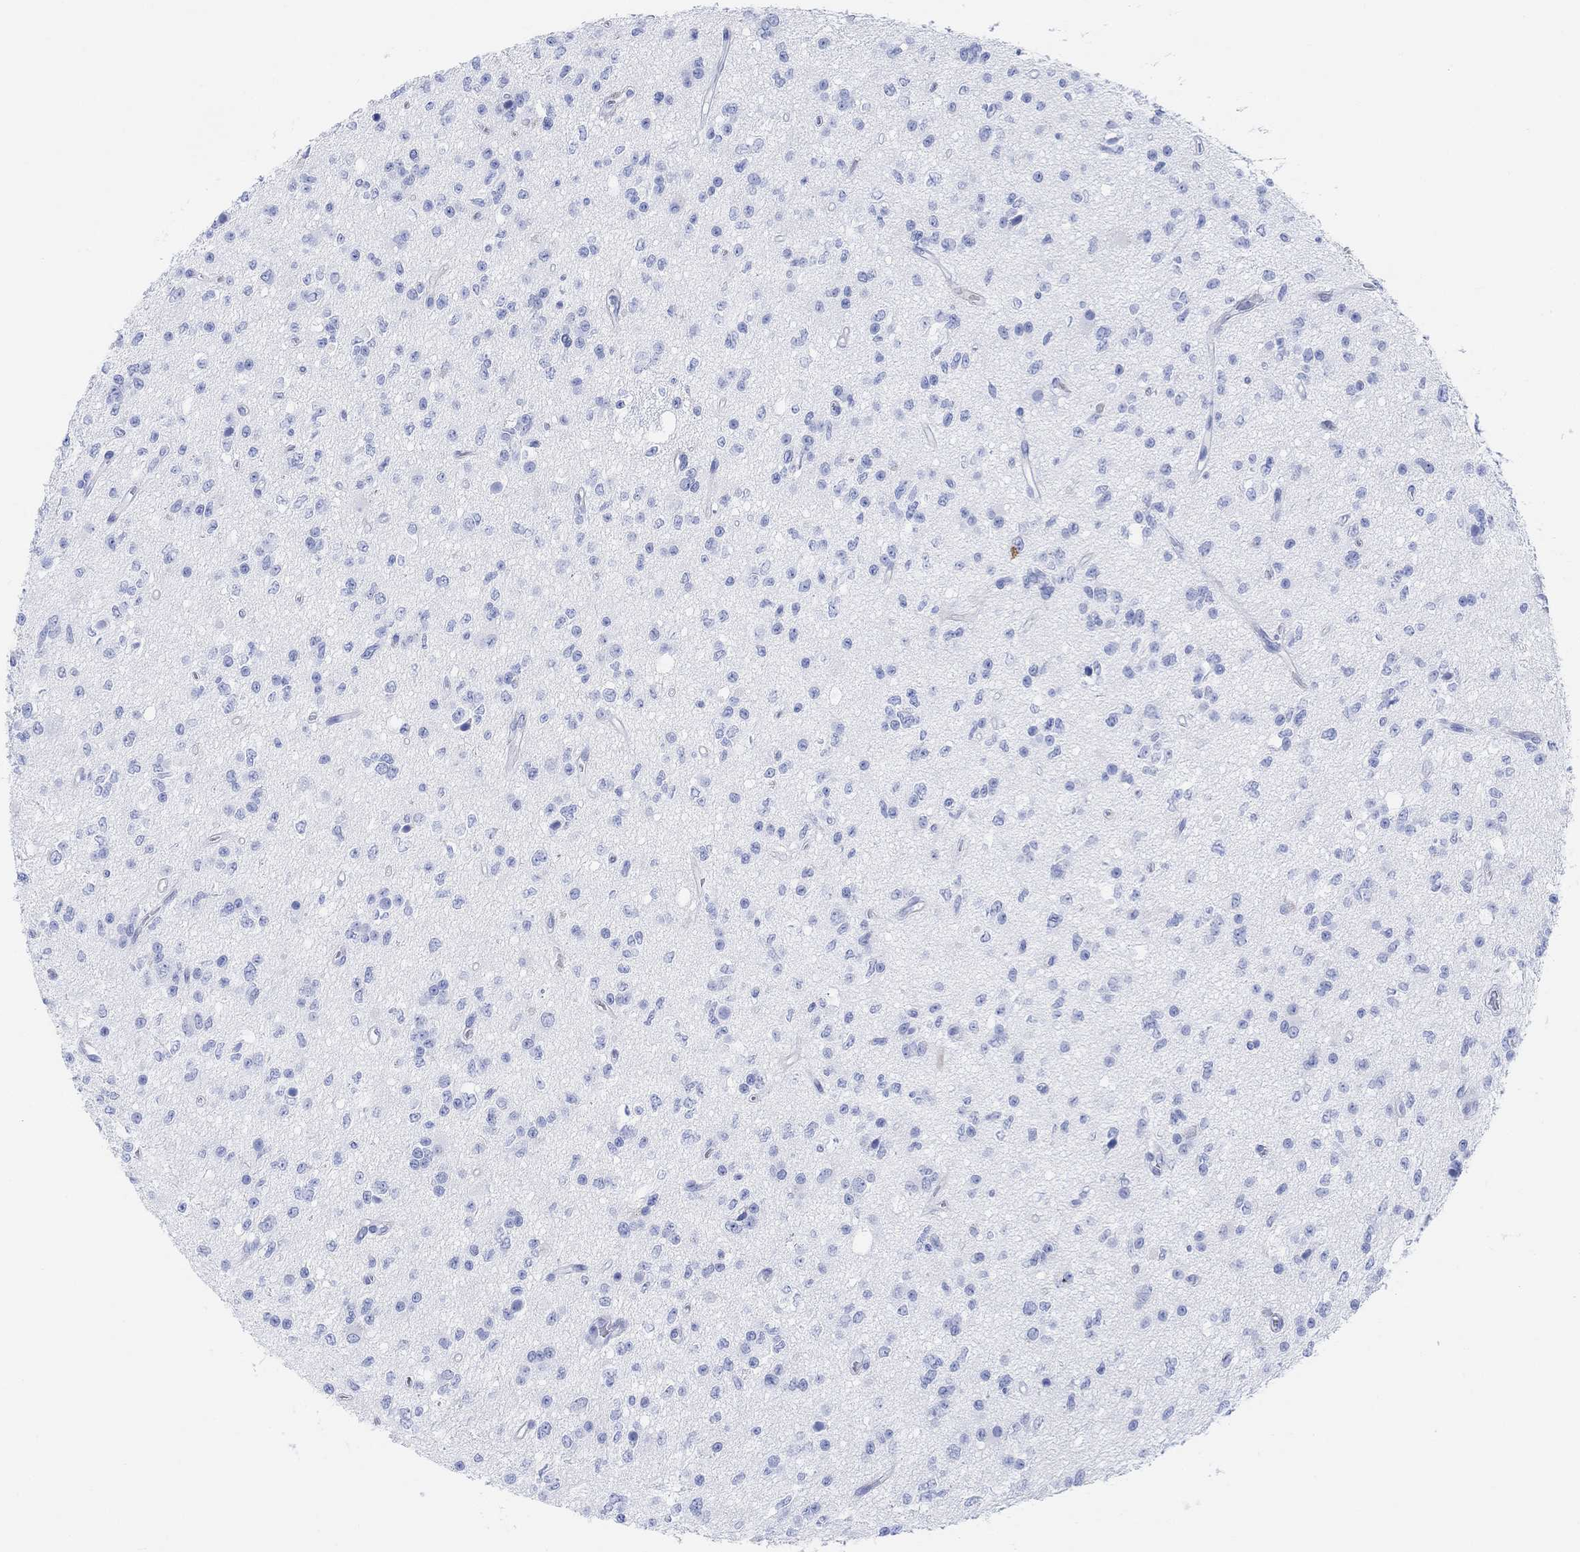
{"staining": {"intensity": "negative", "quantity": "none", "location": "none"}, "tissue": "glioma", "cell_type": "Tumor cells", "image_type": "cancer", "snomed": [{"axis": "morphology", "description": "Glioma, malignant, Low grade"}, {"axis": "topography", "description": "Brain"}], "caption": "This histopathology image is of low-grade glioma (malignant) stained with IHC to label a protein in brown with the nuclei are counter-stained blue. There is no staining in tumor cells.", "gene": "GPR65", "patient": {"sex": "female", "age": 45}}